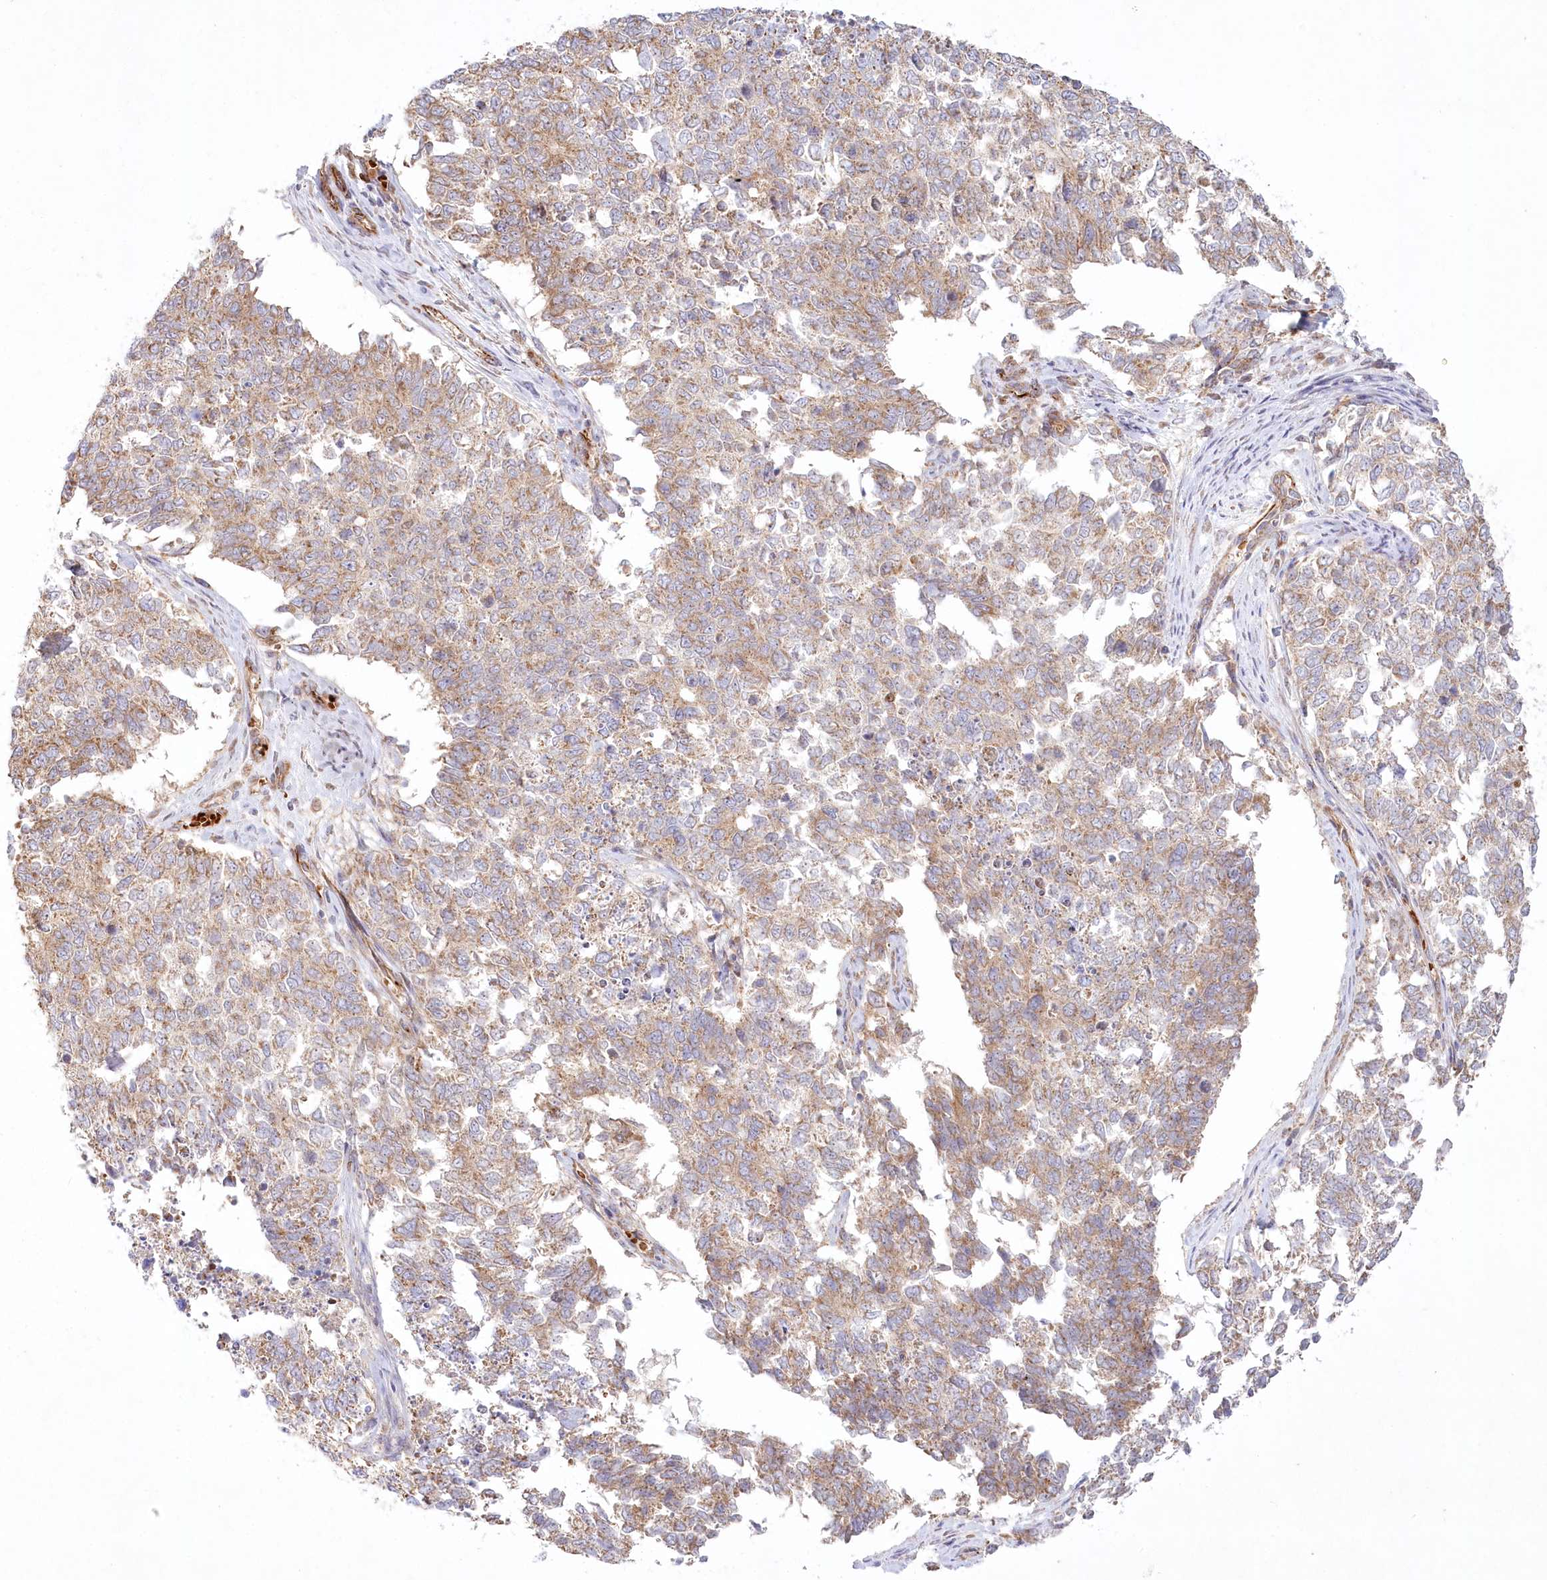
{"staining": {"intensity": "weak", "quantity": "25%-75%", "location": "cytoplasmic/membranous"}, "tissue": "cervical cancer", "cell_type": "Tumor cells", "image_type": "cancer", "snomed": [{"axis": "morphology", "description": "Squamous cell carcinoma, NOS"}, {"axis": "topography", "description": "Cervix"}], "caption": "Immunohistochemical staining of human cervical cancer (squamous cell carcinoma) displays weak cytoplasmic/membranous protein positivity in approximately 25%-75% of tumor cells. (brown staining indicates protein expression, while blue staining denotes nuclei).", "gene": "COMMD3", "patient": {"sex": "female", "age": 63}}